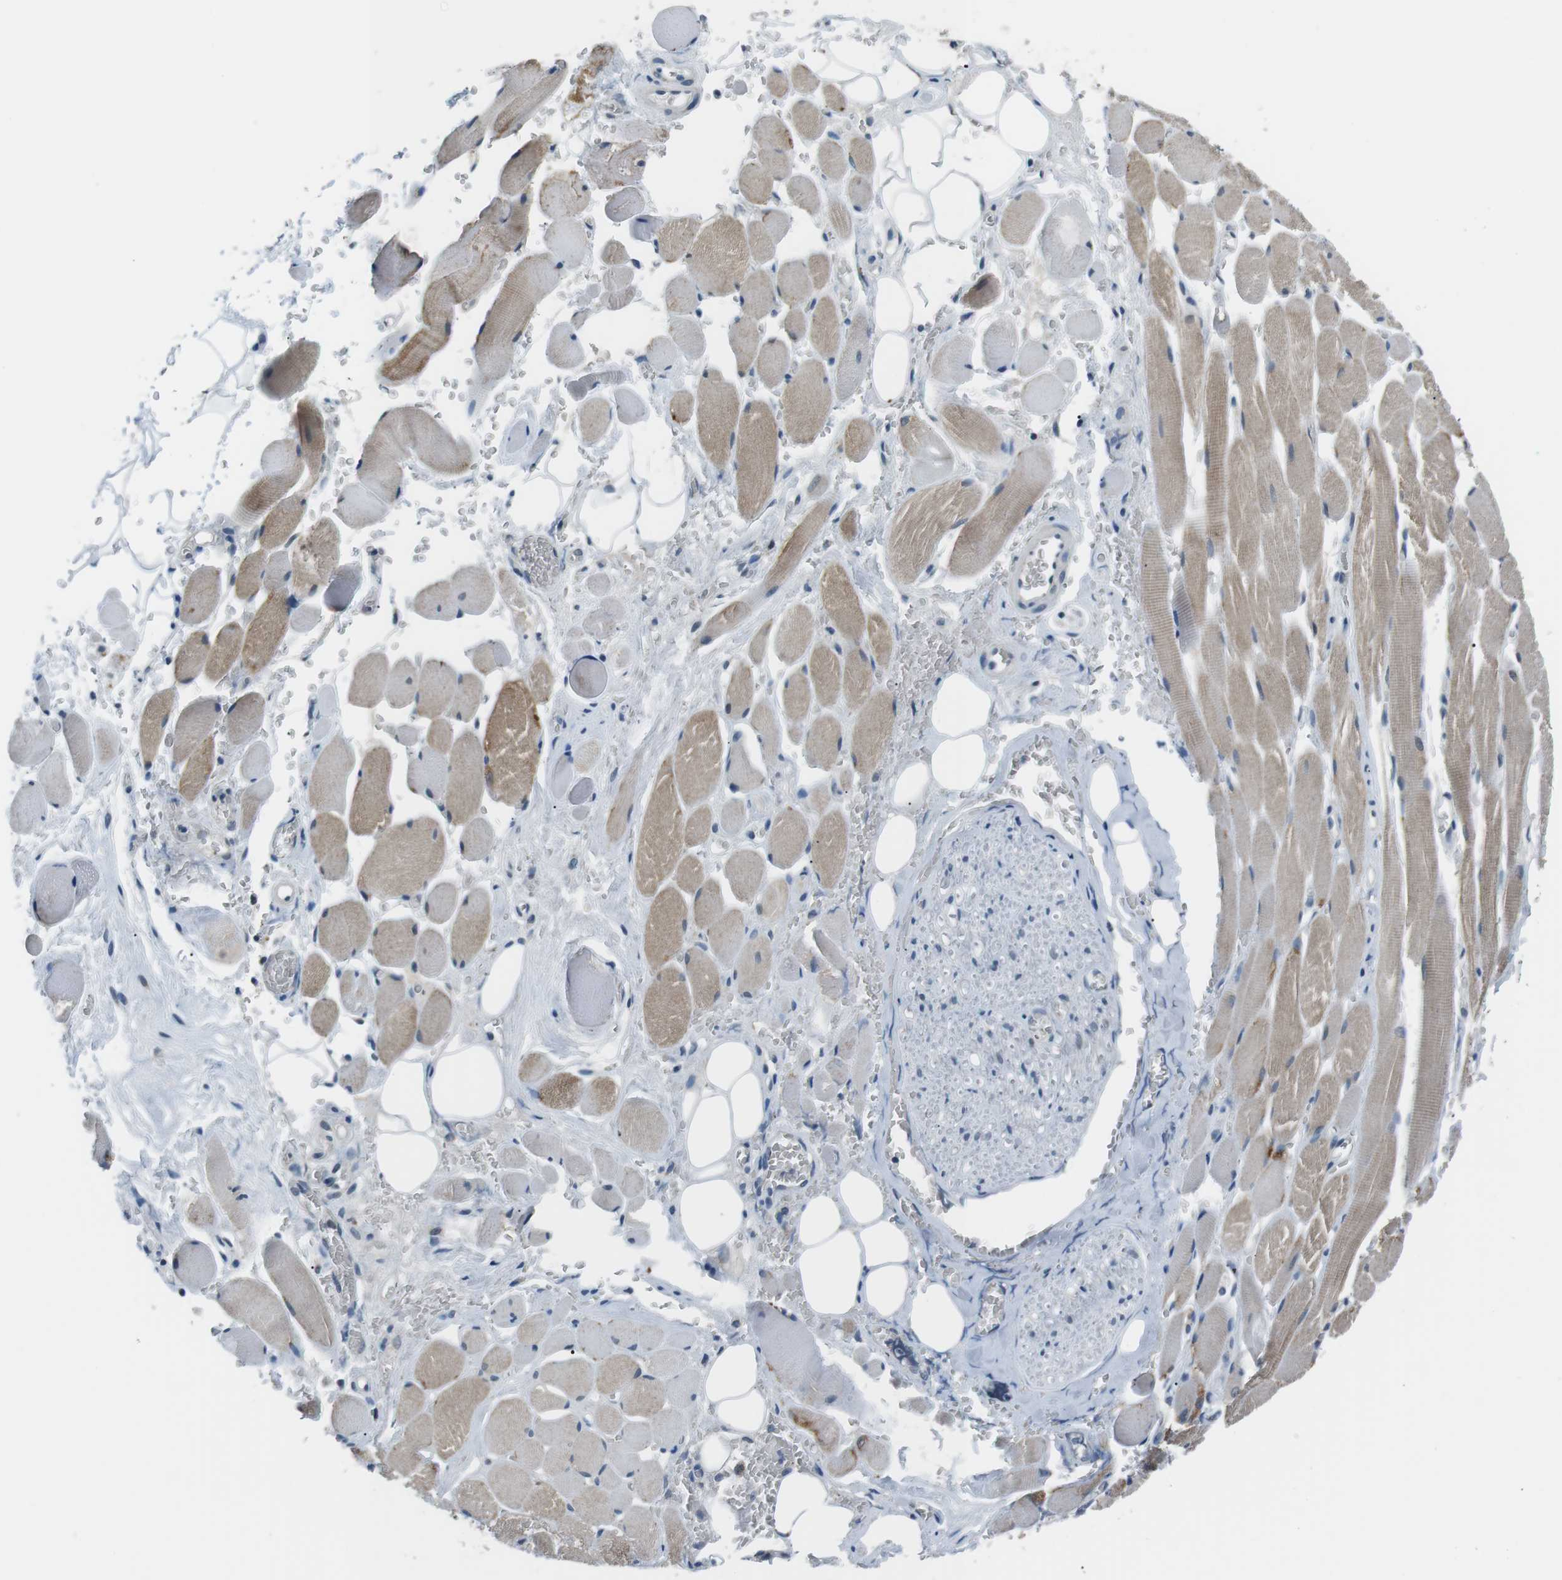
{"staining": {"intensity": "moderate", "quantity": "25%-75%", "location": "cytoplasmic/membranous"}, "tissue": "adipose tissue", "cell_type": "Adipocytes", "image_type": "normal", "snomed": [{"axis": "morphology", "description": "Squamous cell carcinoma, NOS"}, {"axis": "topography", "description": "Oral tissue"}, {"axis": "topography", "description": "Head-Neck"}], "caption": "Adipose tissue was stained to show a protein in brown. There is medium levels of moderate cytoplasmic/membranous staining in approximately 25%-75% of adipocytes. The protein is stained brown, and the nuclei are stained in blue (DAB (3,3'-diaminobenzidine) IHC with brightfield microscopy, high magnification).", "gene": "FAM3B", "patient": {"sex": "female", "age": 50}}